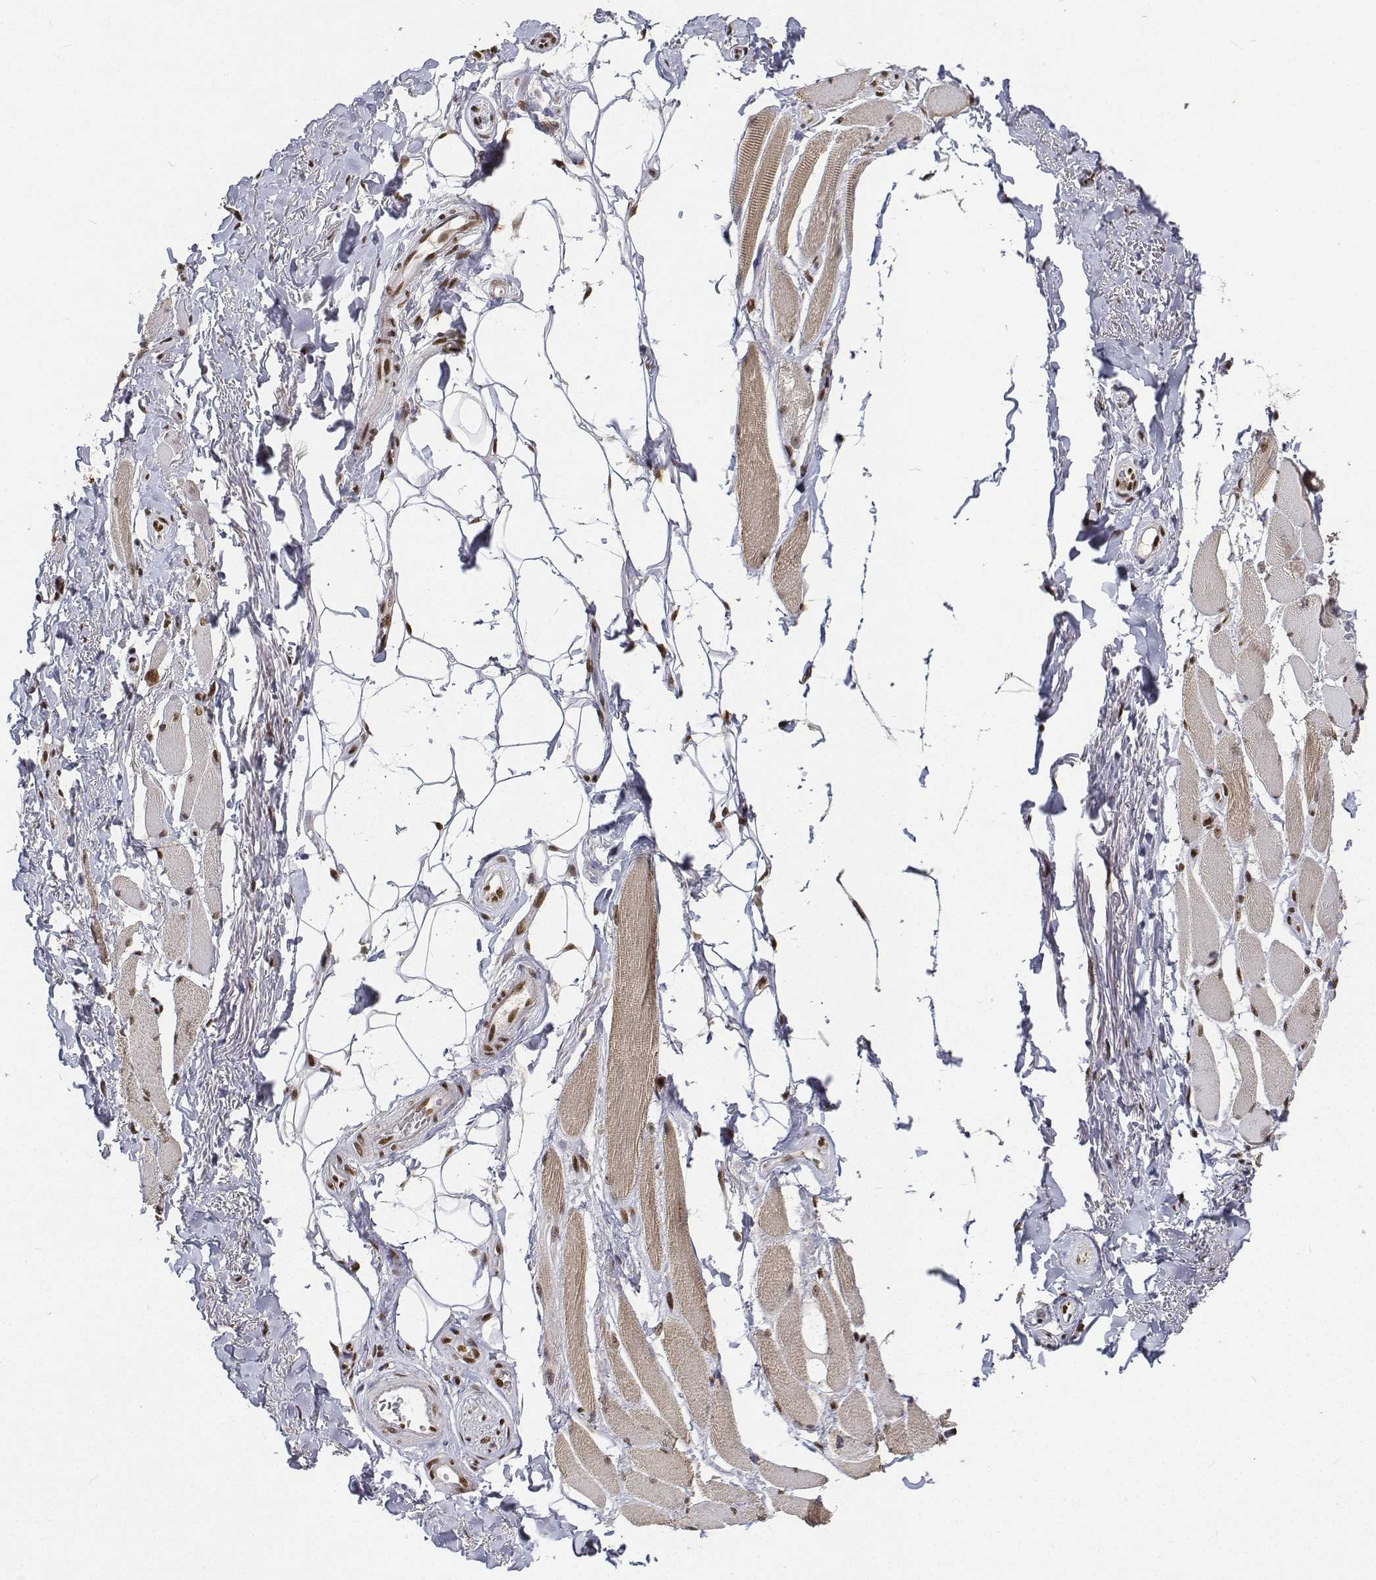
{"staining": {"intensity": "strong", "quantity": ">75%", "location": "nuclear"}, "tissue": "skeletal muscle", "cell_type": "Myocytes", "image_type": "normal", "snomed": [{"axis": "morphology", "description": "Normal tissue, NOS"}, {"axis": "topography", "description": "Skeletal muscle"}, {"axis": "topography", "description": "Anal"}, {"axis": "topography", "description": "Peripheral nerve tissue"}], "caption": "Brown immunohistochemical staining in unremarkable human skeletal muscle demonstrates strong nuclear positivity in about >75% of myocytes. The staining was performed using DAB, with brown indicating positive protein expression. Nuclei are stained blue with hematoxylin.", "gene": "ATRX", "patient": {"sex": "male", "age": 53}}